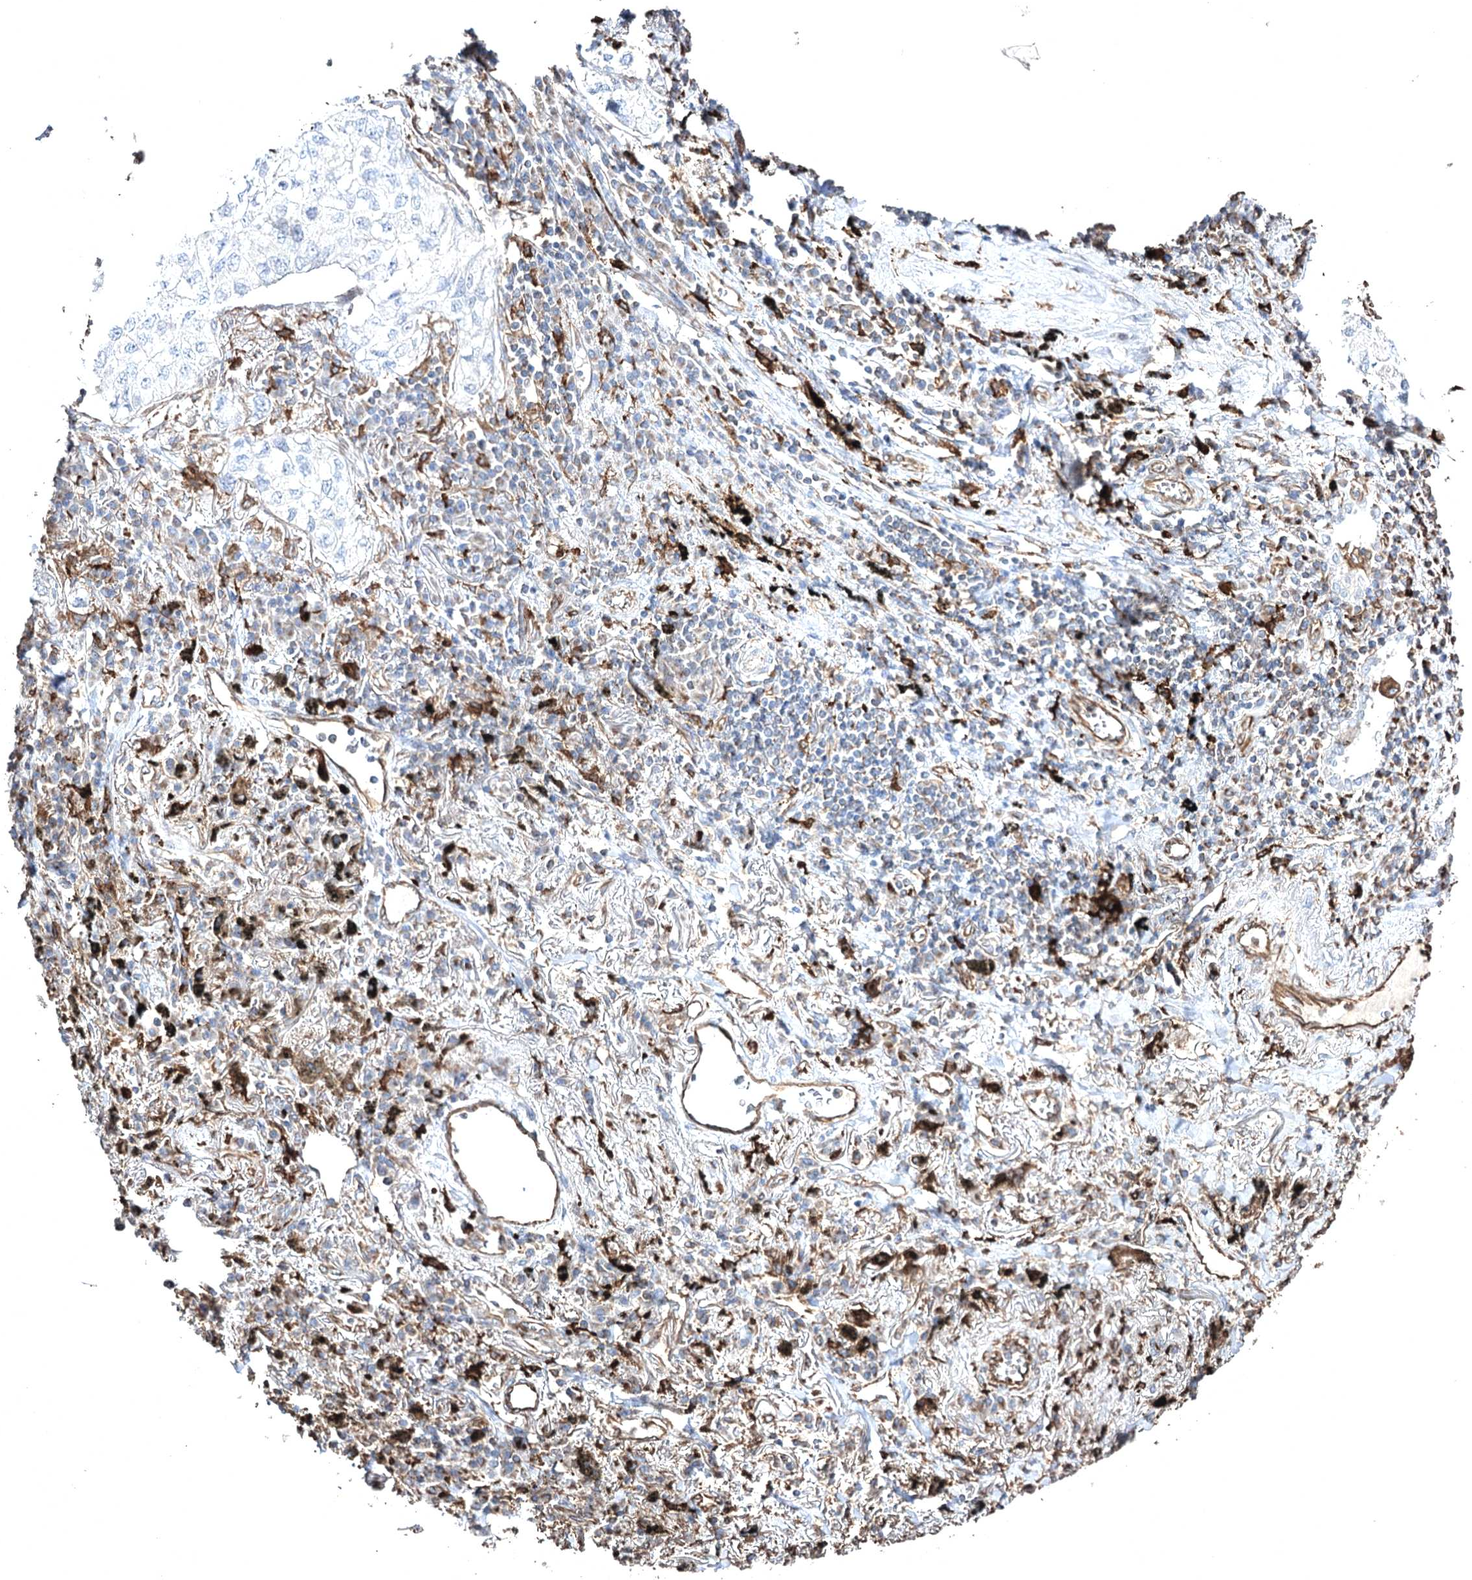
{"staining": {"intensity": "negative", "quantity": "none", "location": "none"}, "tissue": "lung cancer", "cell_type": "Tumor cells", "image_type": "cancer", "snomed": [{"axis": "morphology", "description": "Adenocarcinoma, NOS"}, {"axis": "topography", "description": "Lung"}], "caption": "Image shows no protein expression in tumor cells of lung adenocarcinoma tissue.", "gene": "CLEC4M", "patient": {"sex": "male", "age": 65}}